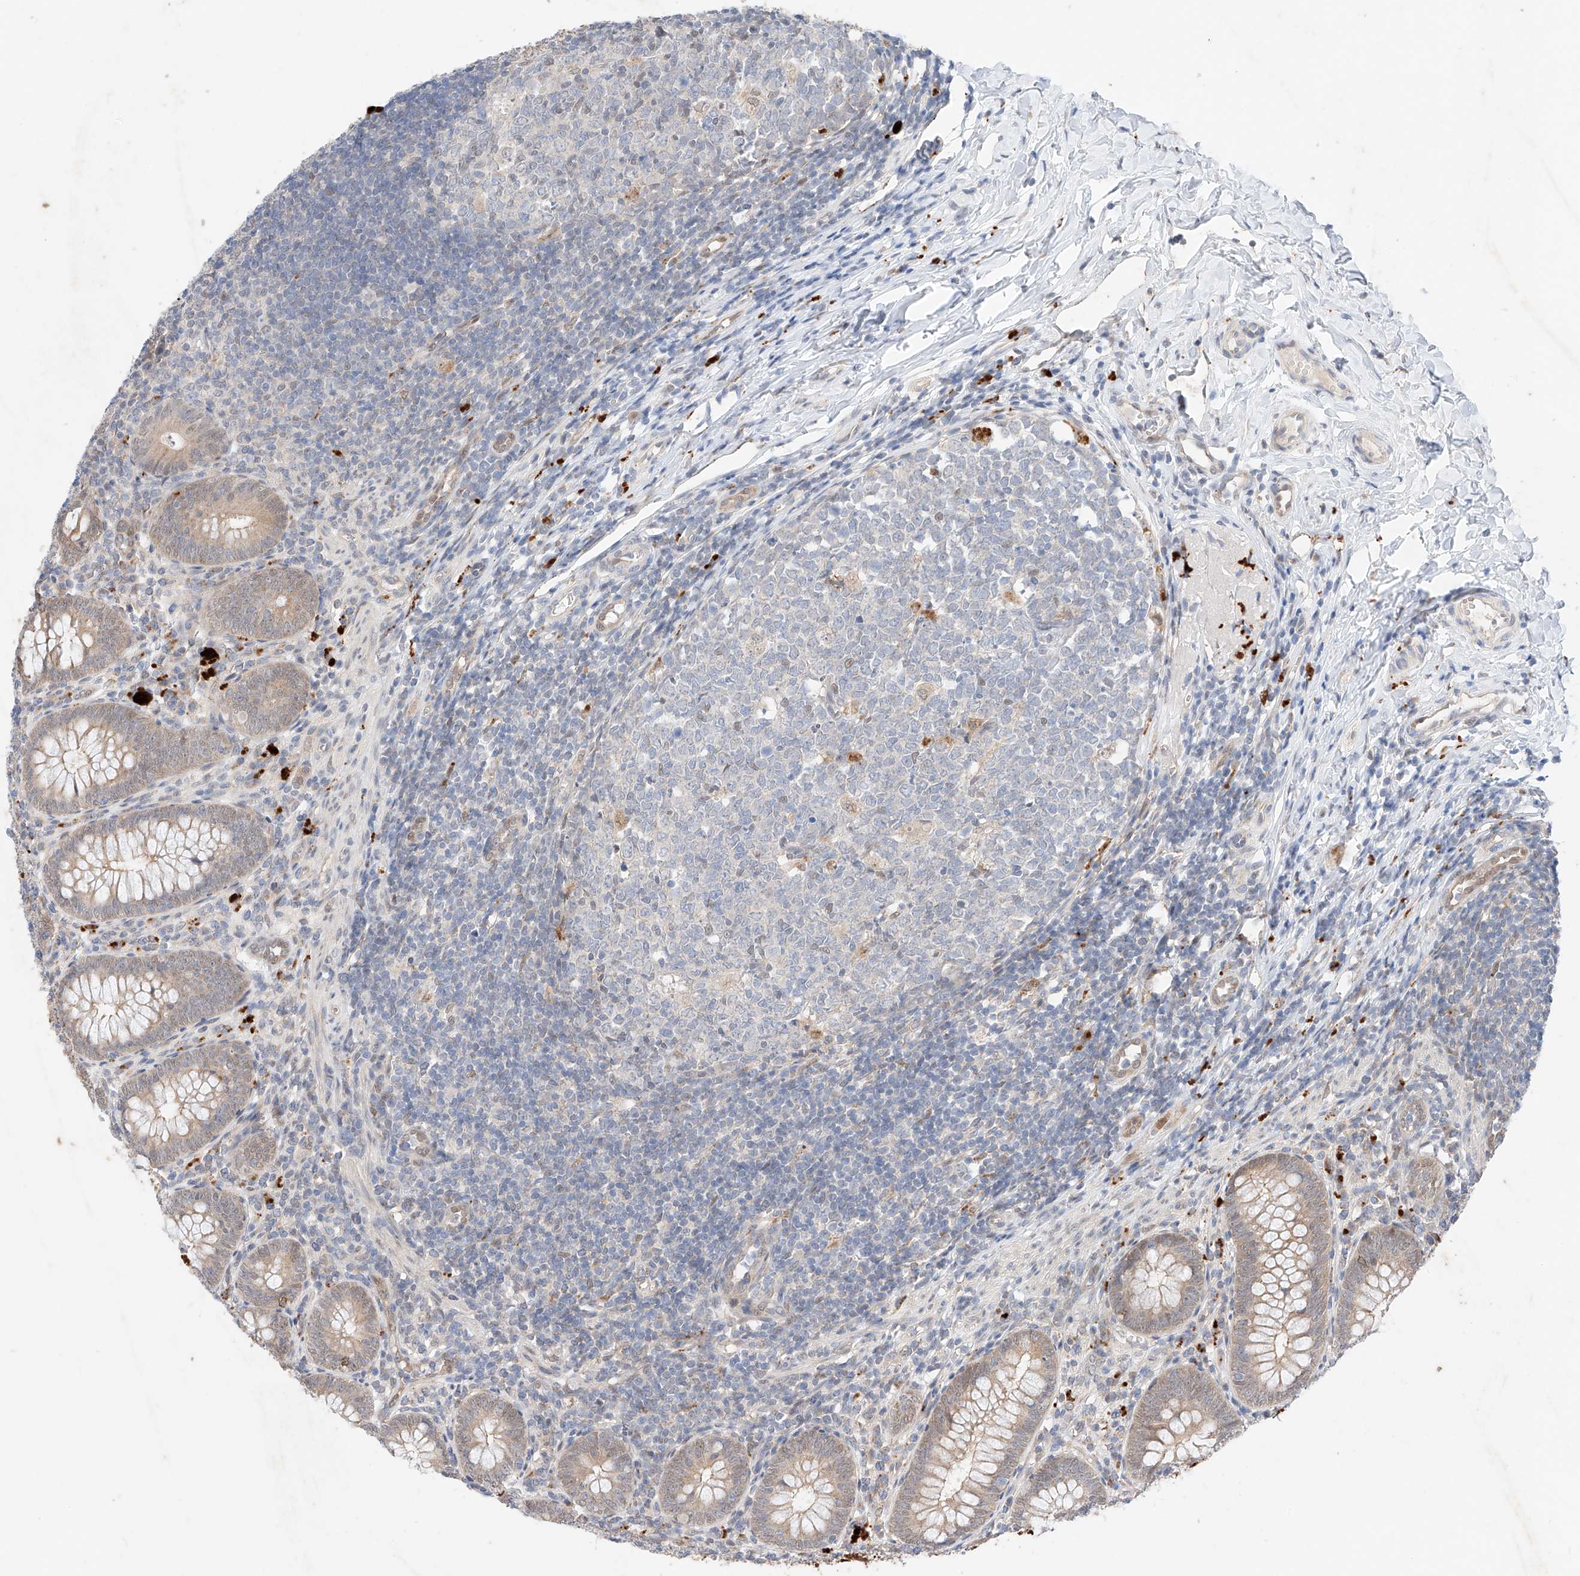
{"staining": {"intensity": "strong", "quantity": "<25%", "location": "cytoplasmic/membranous"}, "tissue": "appendix", "cell_type": "Glandular cells", "image_type": "normal", "snomed": [{"axis": "morphology", "description": "Normal tissue, NOS"}, {"axis": "topography", "description": "Appendix"}], "caption": "Immunohistochemical staining of unremarkable appendix demonstrates <25% levels of strong cytoplasmic/membranous protein positivity in approximately <25% of glandular cells.", "gene": "GCNT1", "patient": {"sex": "male", "age": 14}}